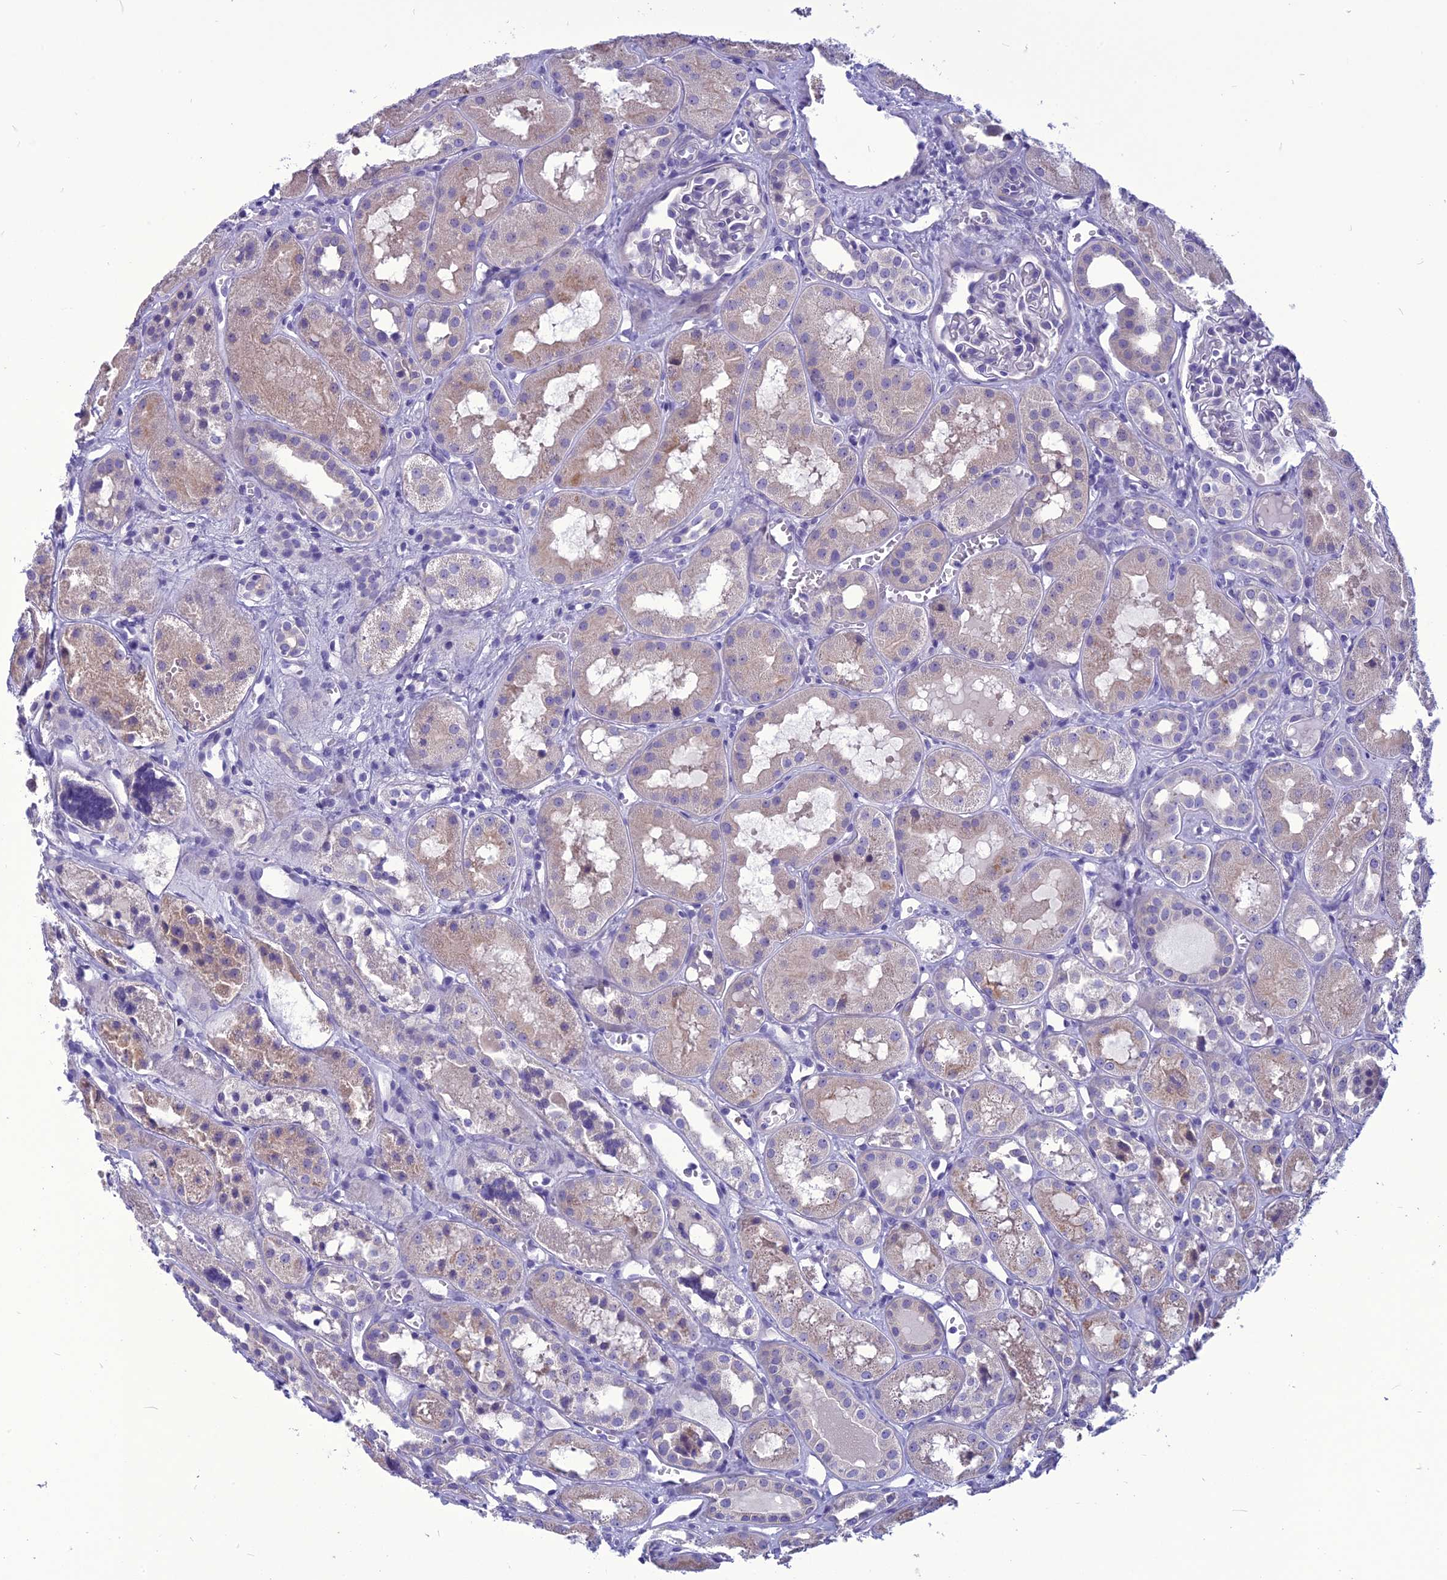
{"staining": {"intensity": "negative", "quantity": "none", "location": "none"}, "tissue": "kidney", "cell_type": "Cells in glomeruli", "image_type": "normal", "snomed": [{"axis": "morphology", "description": "Normal tissue, NOS"}, {"axis": "topography", "description": "Kidney"}], "caption": "Immunohistochemical staining of benign kidney shows no significant expression in cells in glomeruli.", "gene": "BBS2", "patient": {"sex": "male", "age": 16}}